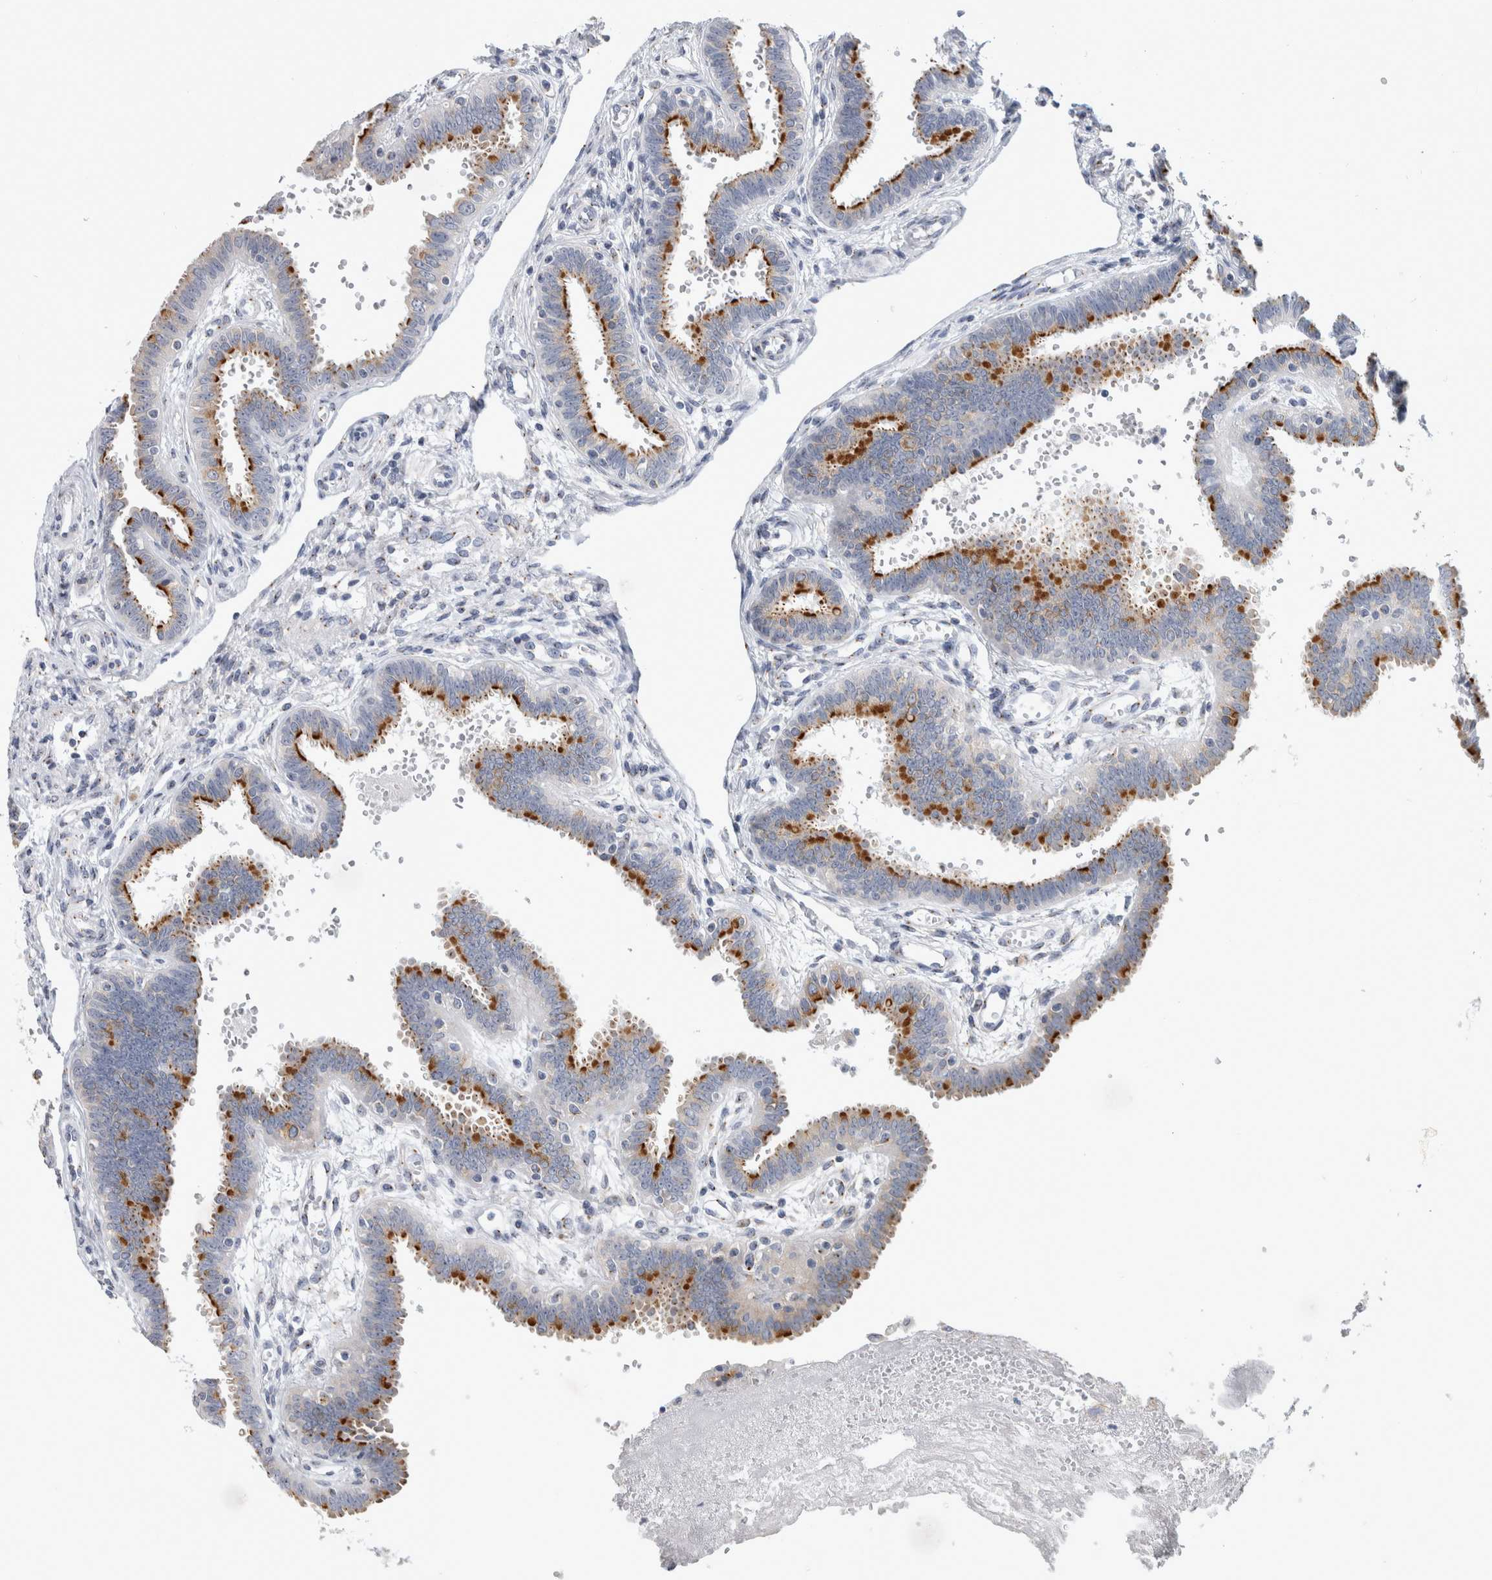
{"staining": {"intensity": "strong", "quantity": ">75%", "location": "cytoplasmic/membranous"}, "tissue": "fallopian tube", "cell_type": "Glandular cells", "image_type": "normal", "snomed": [{"axis": "morphology", "description": "Normal tissue, NOS"}, {"axis": "topography", "description": "Fallopian tube"}], "caption": "Protein staining shows strong cytoplasmic/membranous positivity in about >75% of glandular cells in benign fallopian tube.", "gene": "AKAP9", "patient": {"sex": "female", "age": 32}}